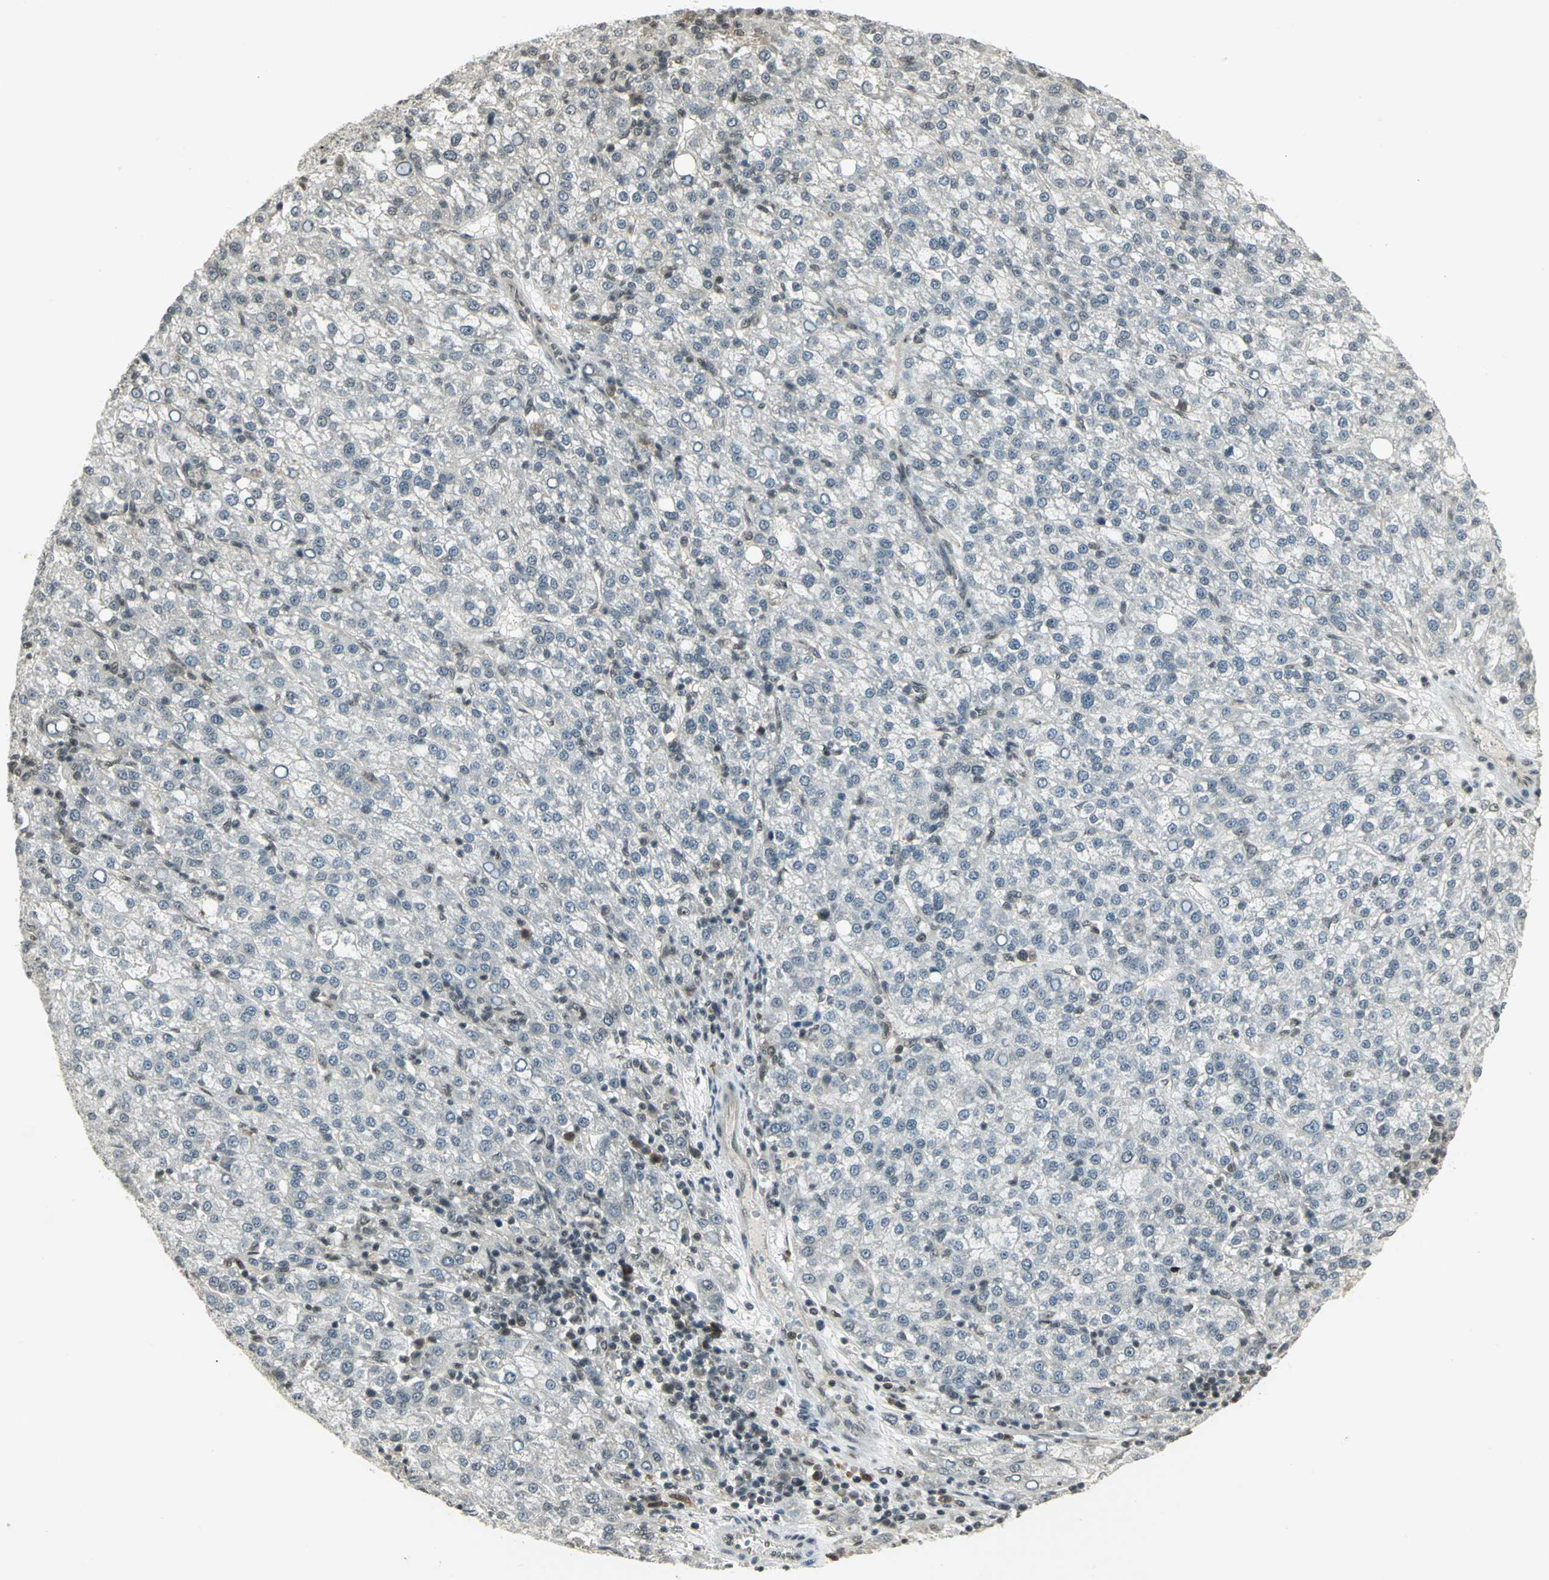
{"staining": {"intensity": "negative", "quantity": "none", "location": "none"}, "tissue": "liver cancer", "cell_type": "Tumor cells", "image_type": "cancer", "snomed": [{"axis": "morphology", "description": "Carcinoma, Hepatocellular, NOS"}, {"axis": "topography", "description": "Liver"}], "caption": "High power microscopy histopathology image of an IHC image of liver cancer (hepatocellular carcinoma), revealing no significant positivity in tumor cells.", "gene": "CDC34", "patient": {"sex": "female", "age": 58}}